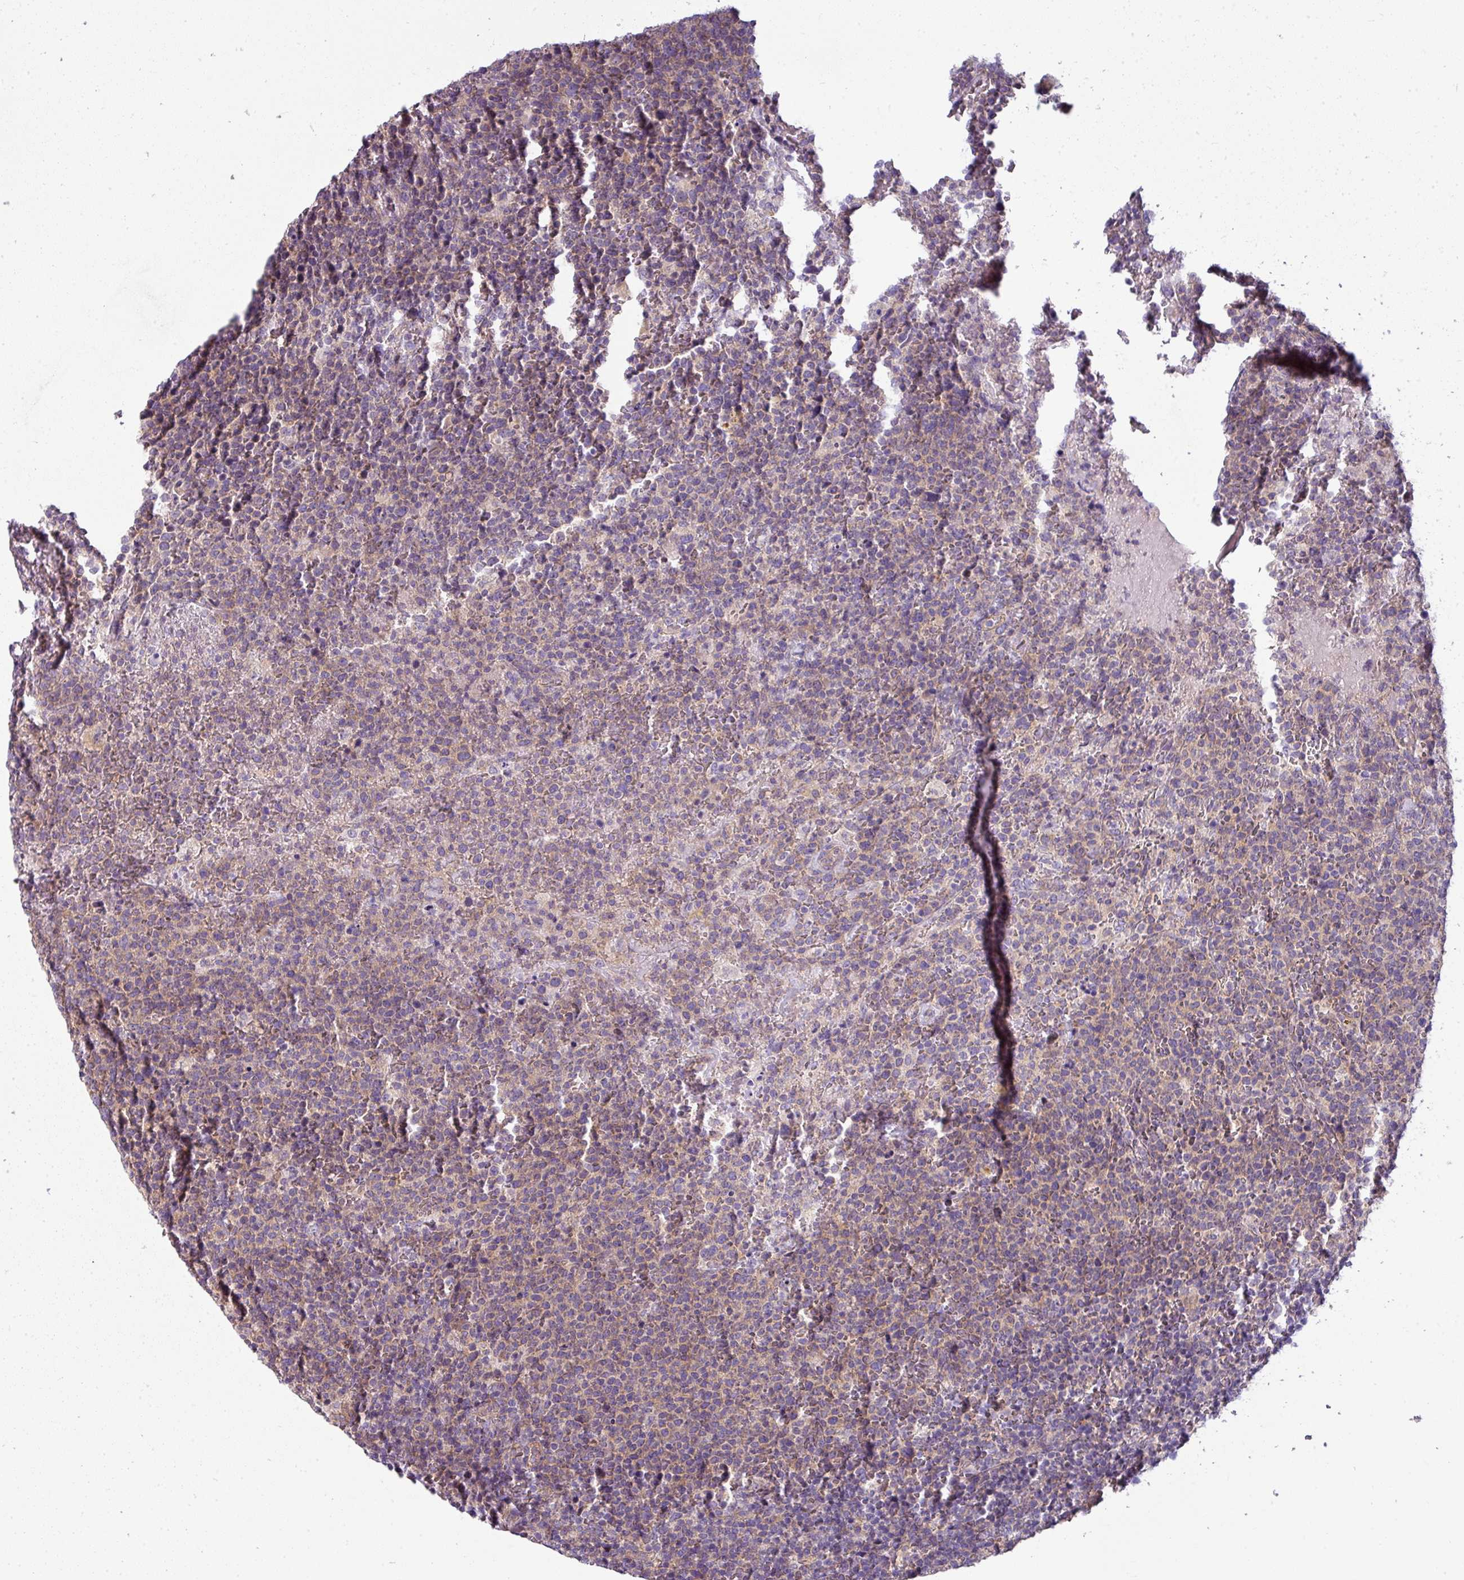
{"staining": {"intensity": "negative", "quantity": "none", "location": "none"}, "tissue": "lymphoma", "cell_type": "Tumor cells", "image_type": "cancer", "snomed": [{"axis": "morphology", "description": "Malignant lymphoma, non-Hodgkin's type, High grade"}, {"axis": "topography", "description": "Lymph node"}], "caption": "DAB immunohistochemical staining of human malignant lymphoma, non-Hodgkin's type (high-grade) shows no significant expression in tumor cells. (DAB immunohistochemistry (IHC) with hematoxylin counter stain).", "gene": "PALS2", "patient": {"sex": "male", "age": 61}}